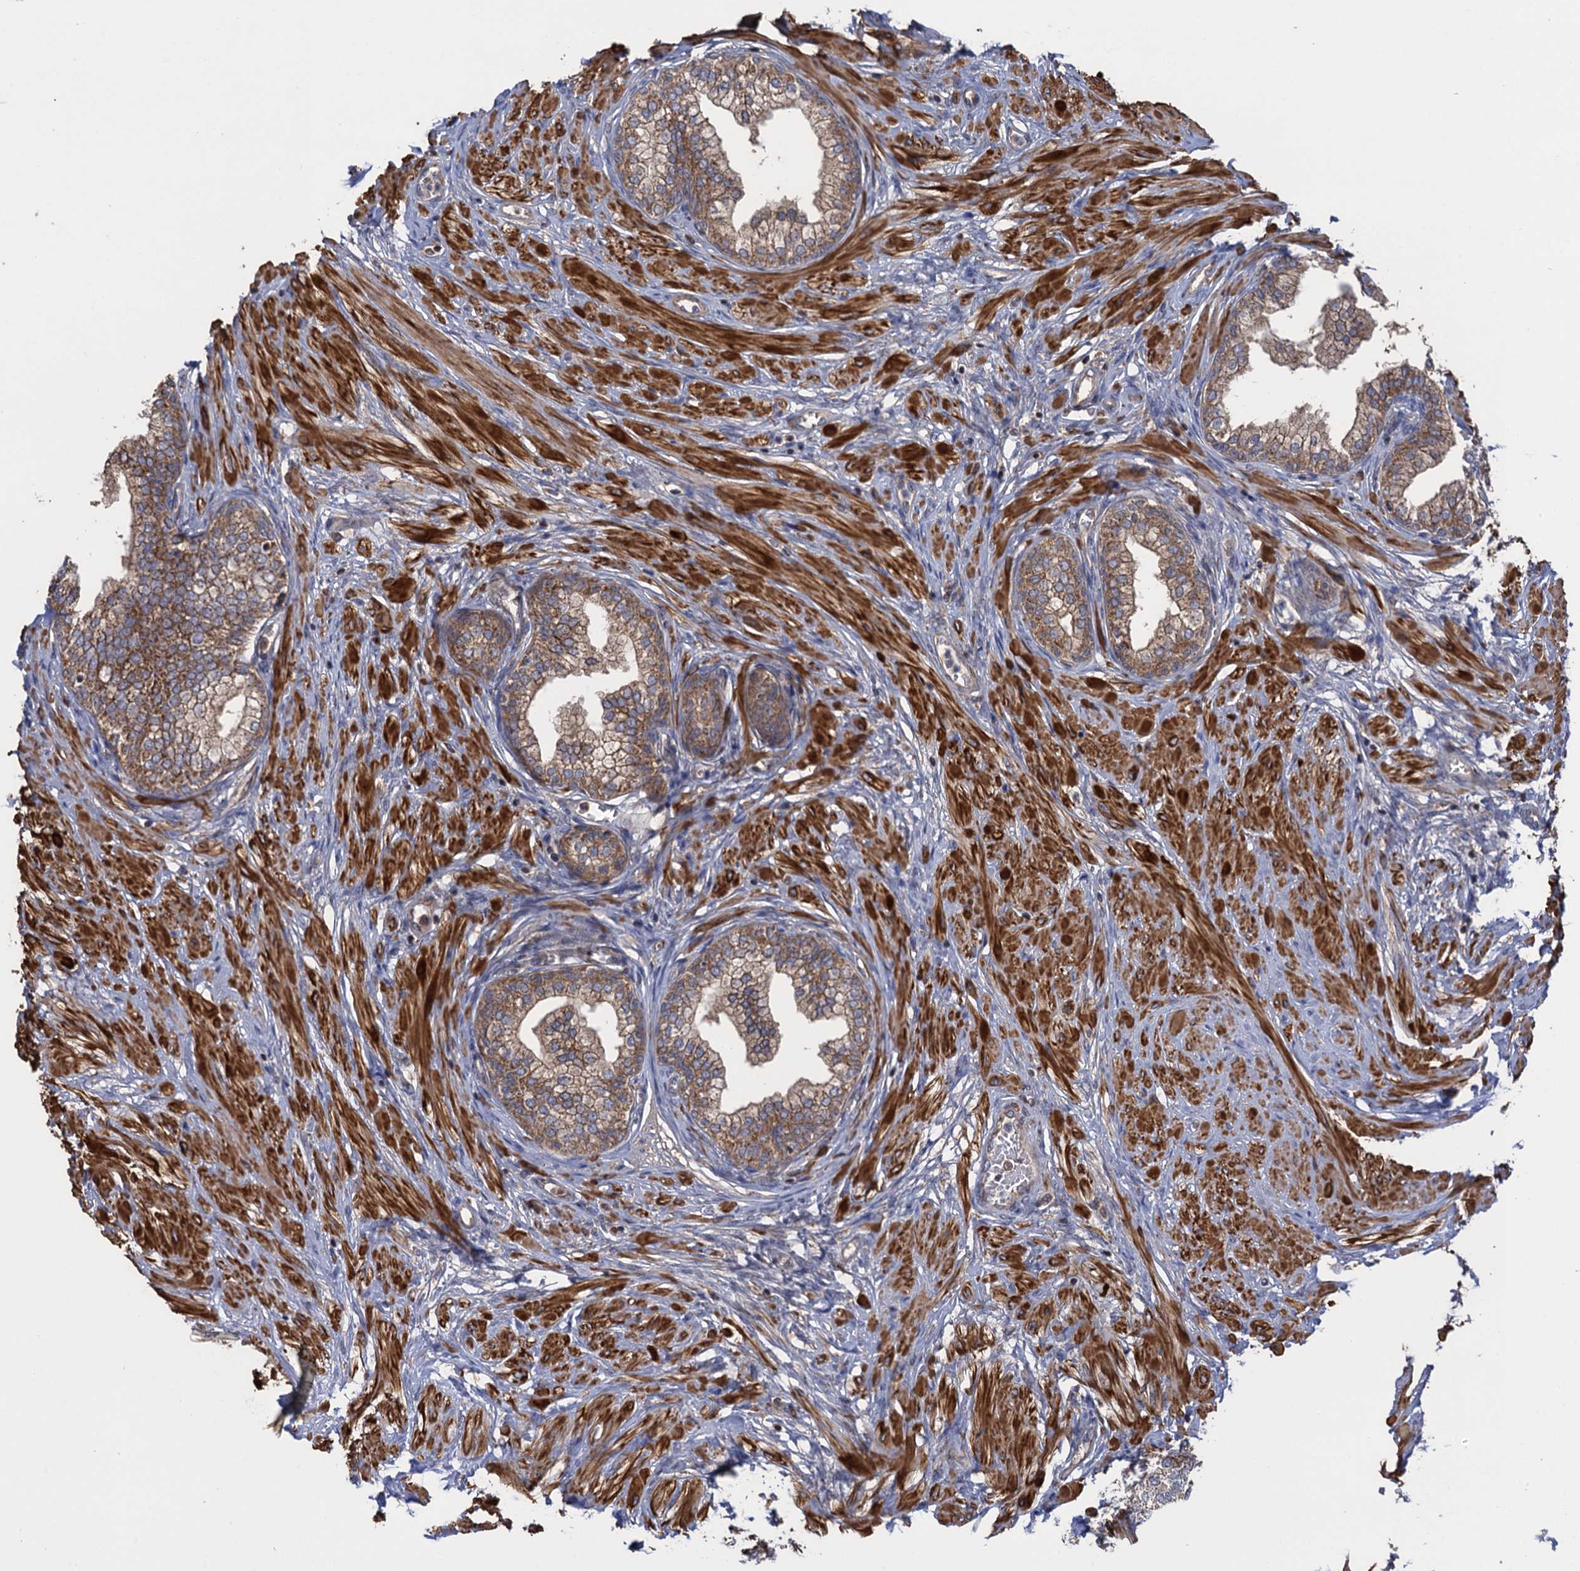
{"staining": {"intensity": "moderate", "quantity": ">75%", "location": "cytoplasmic/membranous"}, "tissue": "prostate", "cell_type": "Glandular cells", "image_type": "normal", "snomed": [{"axis": "morphology", "description": "Normal tissue, NOS"}, {"axis": "morphology", "description": "Urothelial carcinoma, Low grade"}, {"axis": "topography", "description": "Urinary bladder"}, {"axis": "topography", "description": "Prostate"}], "caption": "Brown immunohistochemical staining in benign prostate shows moderate cytoplasmic/membranous positivity in approximately >75% of glandular cells. (IHC, brightfield microscopy, high magnification).", "gene": "WDR88", "patient": {"sex": "male", "age": 60}}